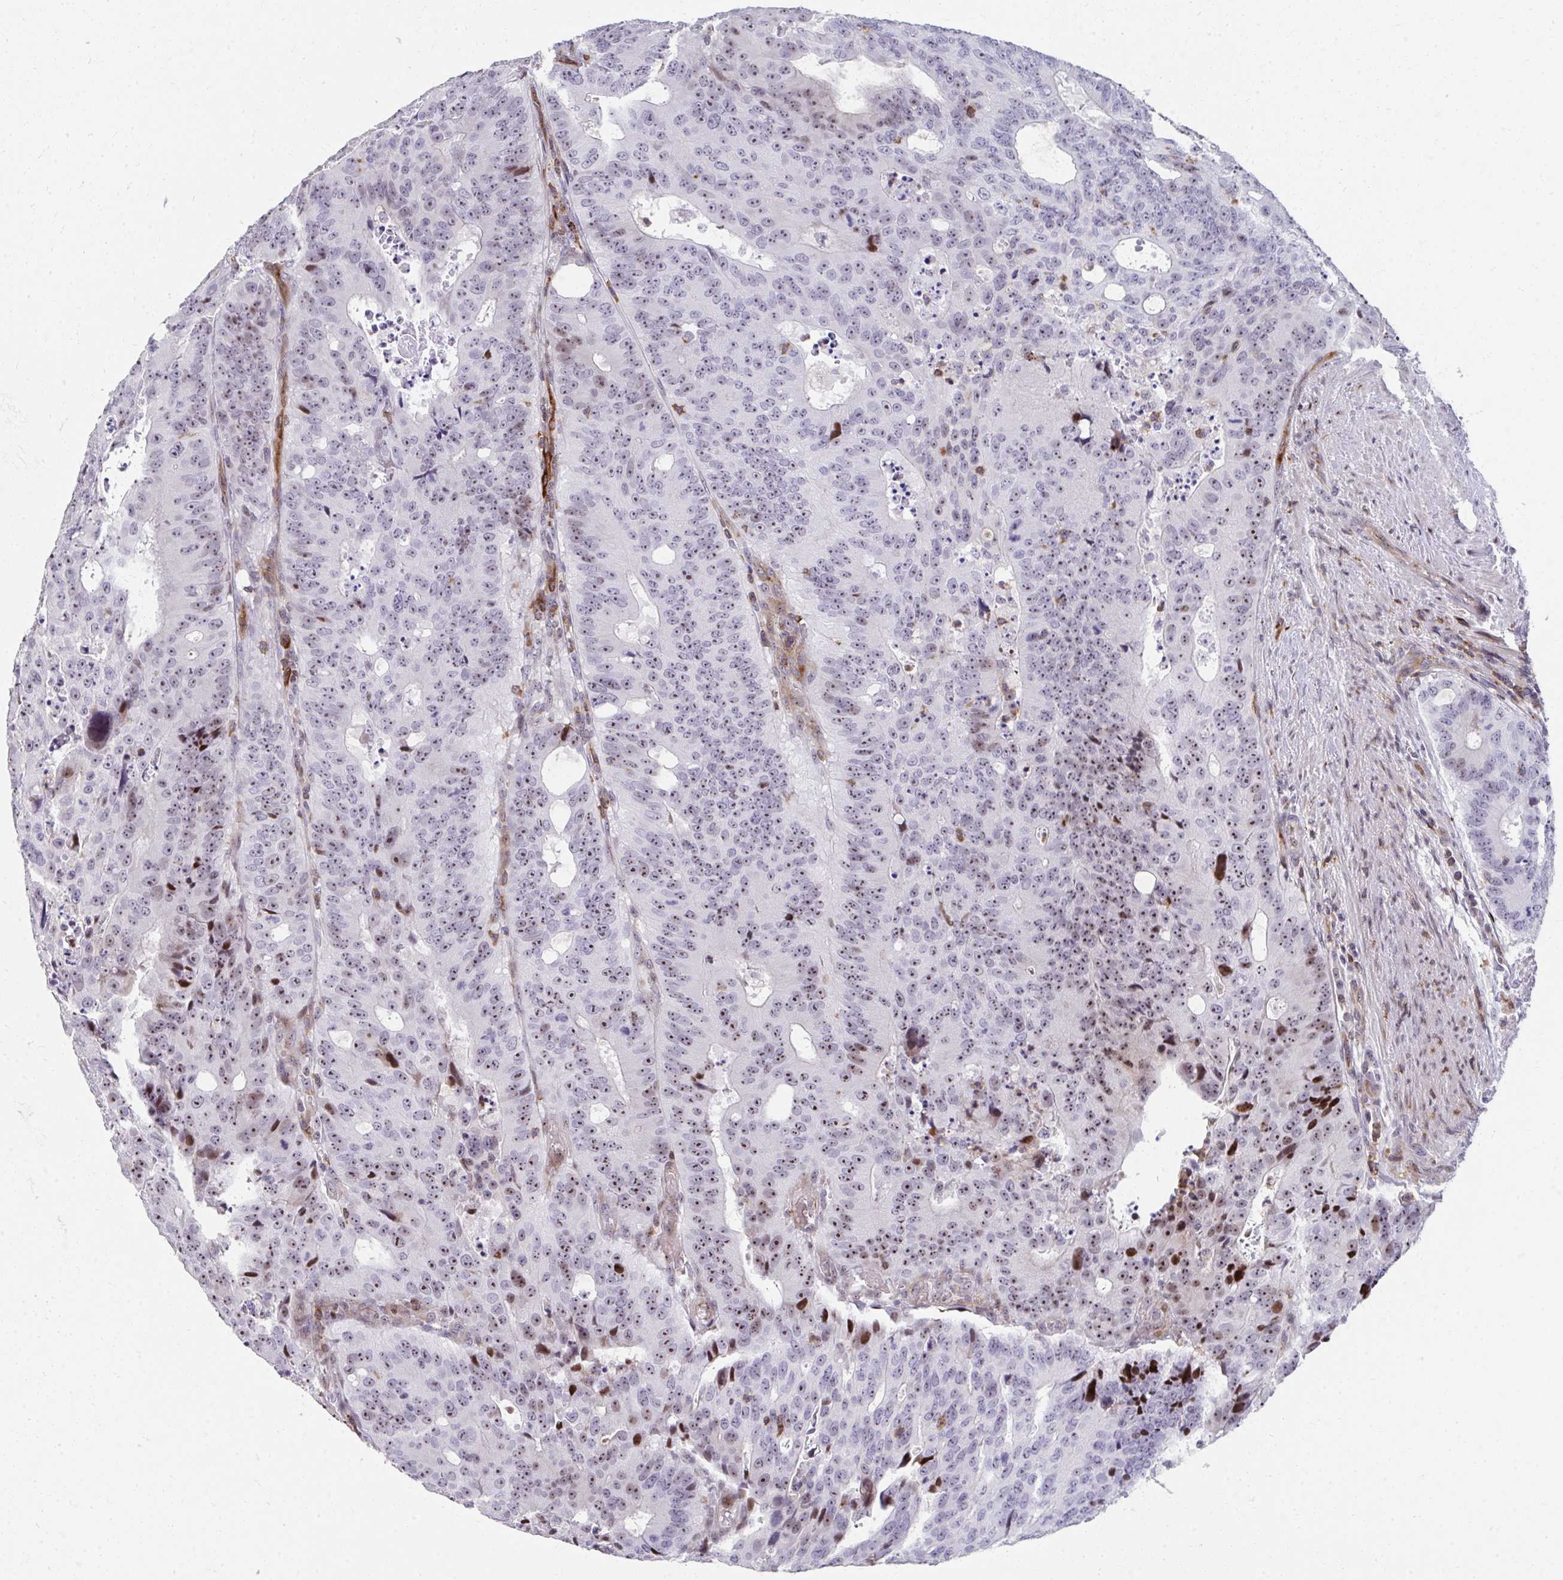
{"staining": {"intensity": "moderate", "quantity": "25%-75%", "location": "nuclear"}, "tissue": "colorectal cancer", "cell_type": "Tumor cells", "image_type": "cancer", "snomed": [{"axis": "morphology", "description": "Adenocarcinoma, NOS"}, {"axis": "topography", "description": "Colon"}], "caption": "Colorectal adenocarcinoma stained for a protein demonstrates moderate nuclear positivity in tumor cells.", "gene": "FOXN3", "patient": {"sex": "male", "age": 62}}